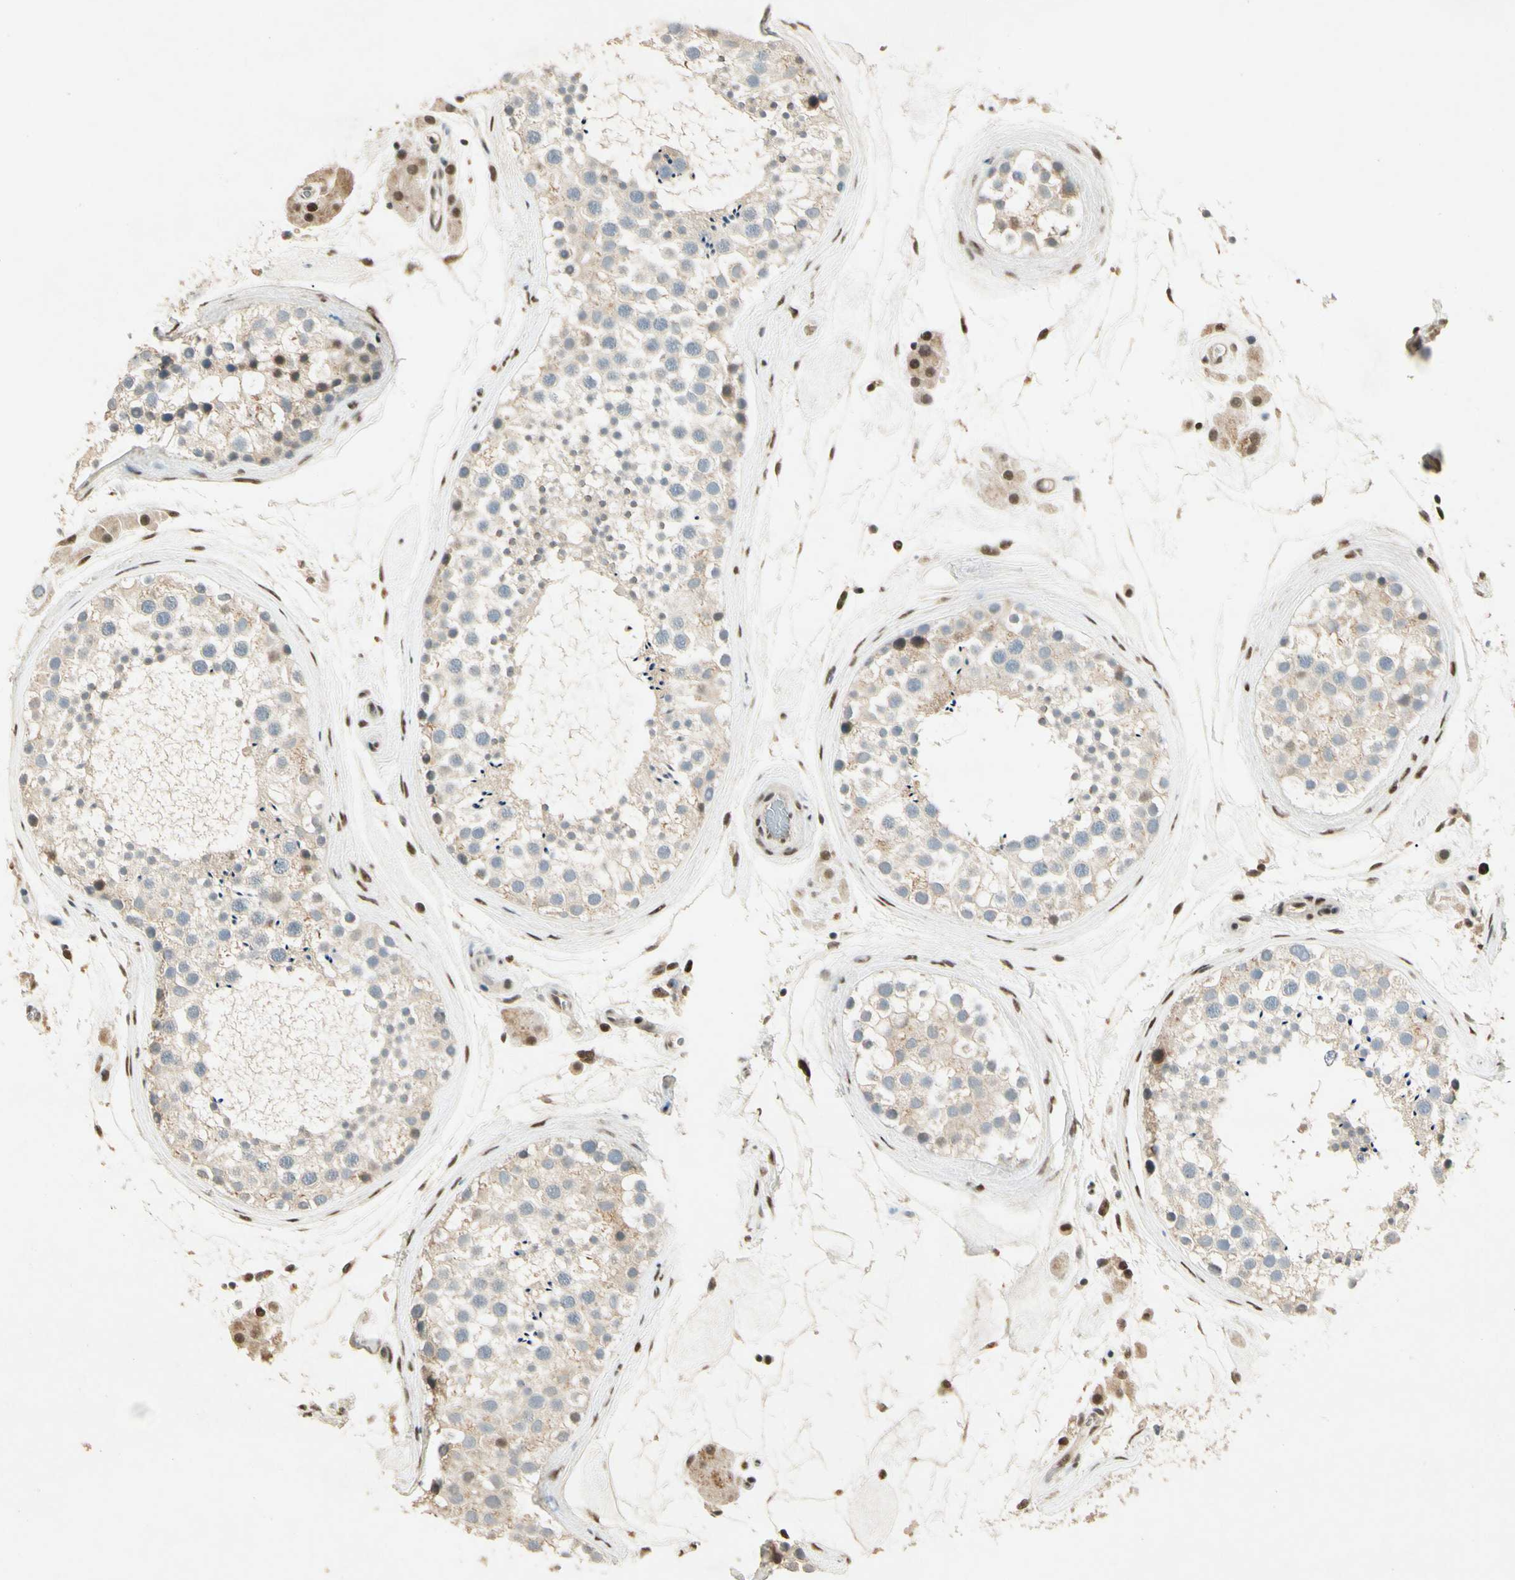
{"staining": {"intensity": "weak", "quantity": "25%-75%", "location": "cytoplasmic/membranous"}, "tissue": "testis", "cell_type": "Cells in seminiferous ducts", "image_type": "normal", "snomed": [{"axis": "morphology", "description": "Normal tissue, NOS"}, {"axis": "topography", "description": "Testis"}], "caption": "Testis stained for a protein (brown) exhibits weak cytoplasmic/membranous positive staining in about 25%-75% of cells in seminiferous ducts.", "gene": "ZBTB4", "patient": {"sex": "male", "age": 46}}